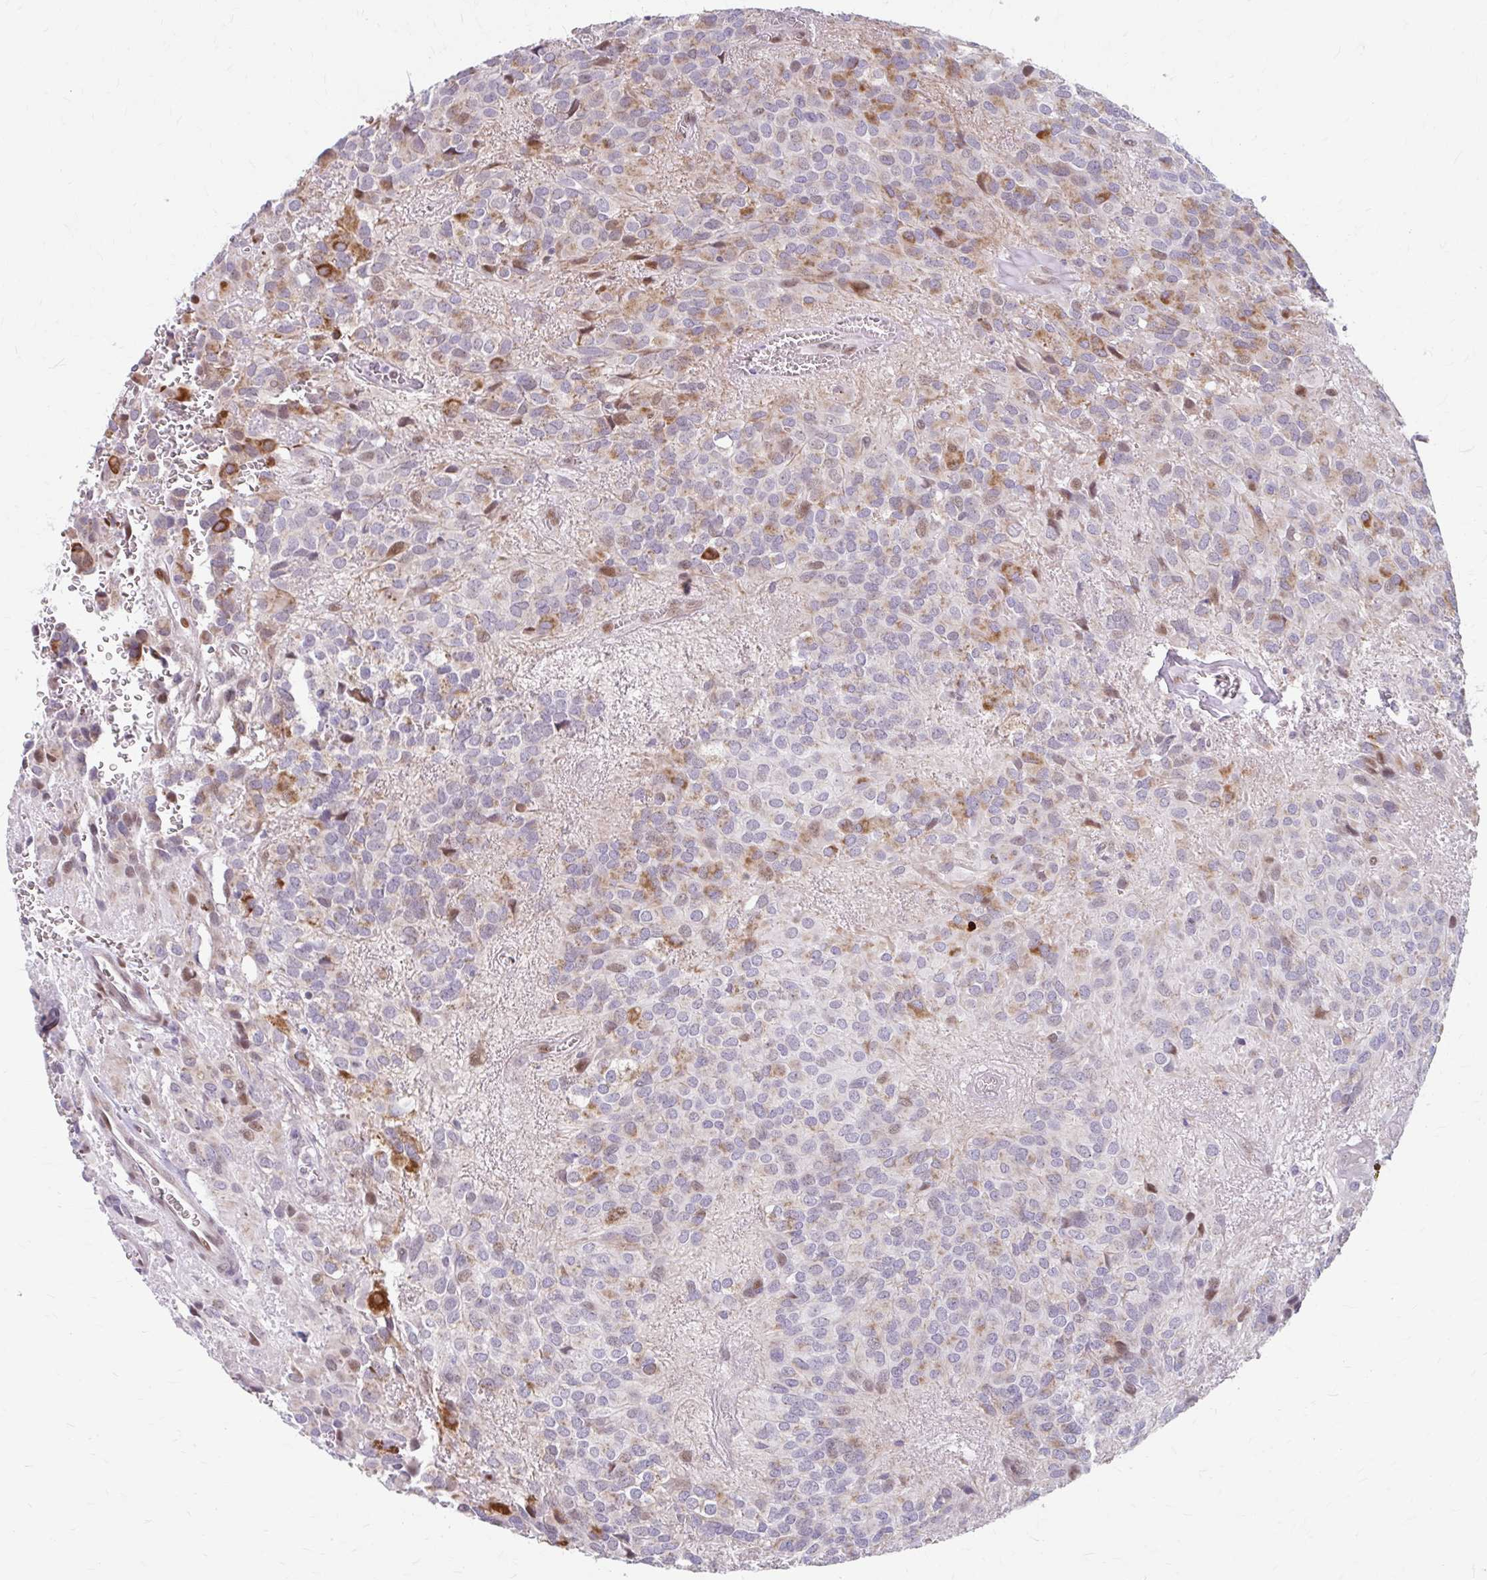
{"staining": {"intensity": "moderate", "quantity": "<25%", "location": "cytoplasmic/membranous"}, "tissue": "glioma", "cell_type": "Tumor cells", "image_type": "cancer", "snomed": [{"axis": "morphology", "description": "Glioma, malignant, Low grade"}, {"axis": "topography", "description": "Brain"}], "caption": "Glioma stained for a protein (brown) exhibits moderate cytoplasmic/membranous positive expression in approximately <25% of tumor cells.", "gene": "BEAN1", "patient": {"sex": "male", "age": 56}}